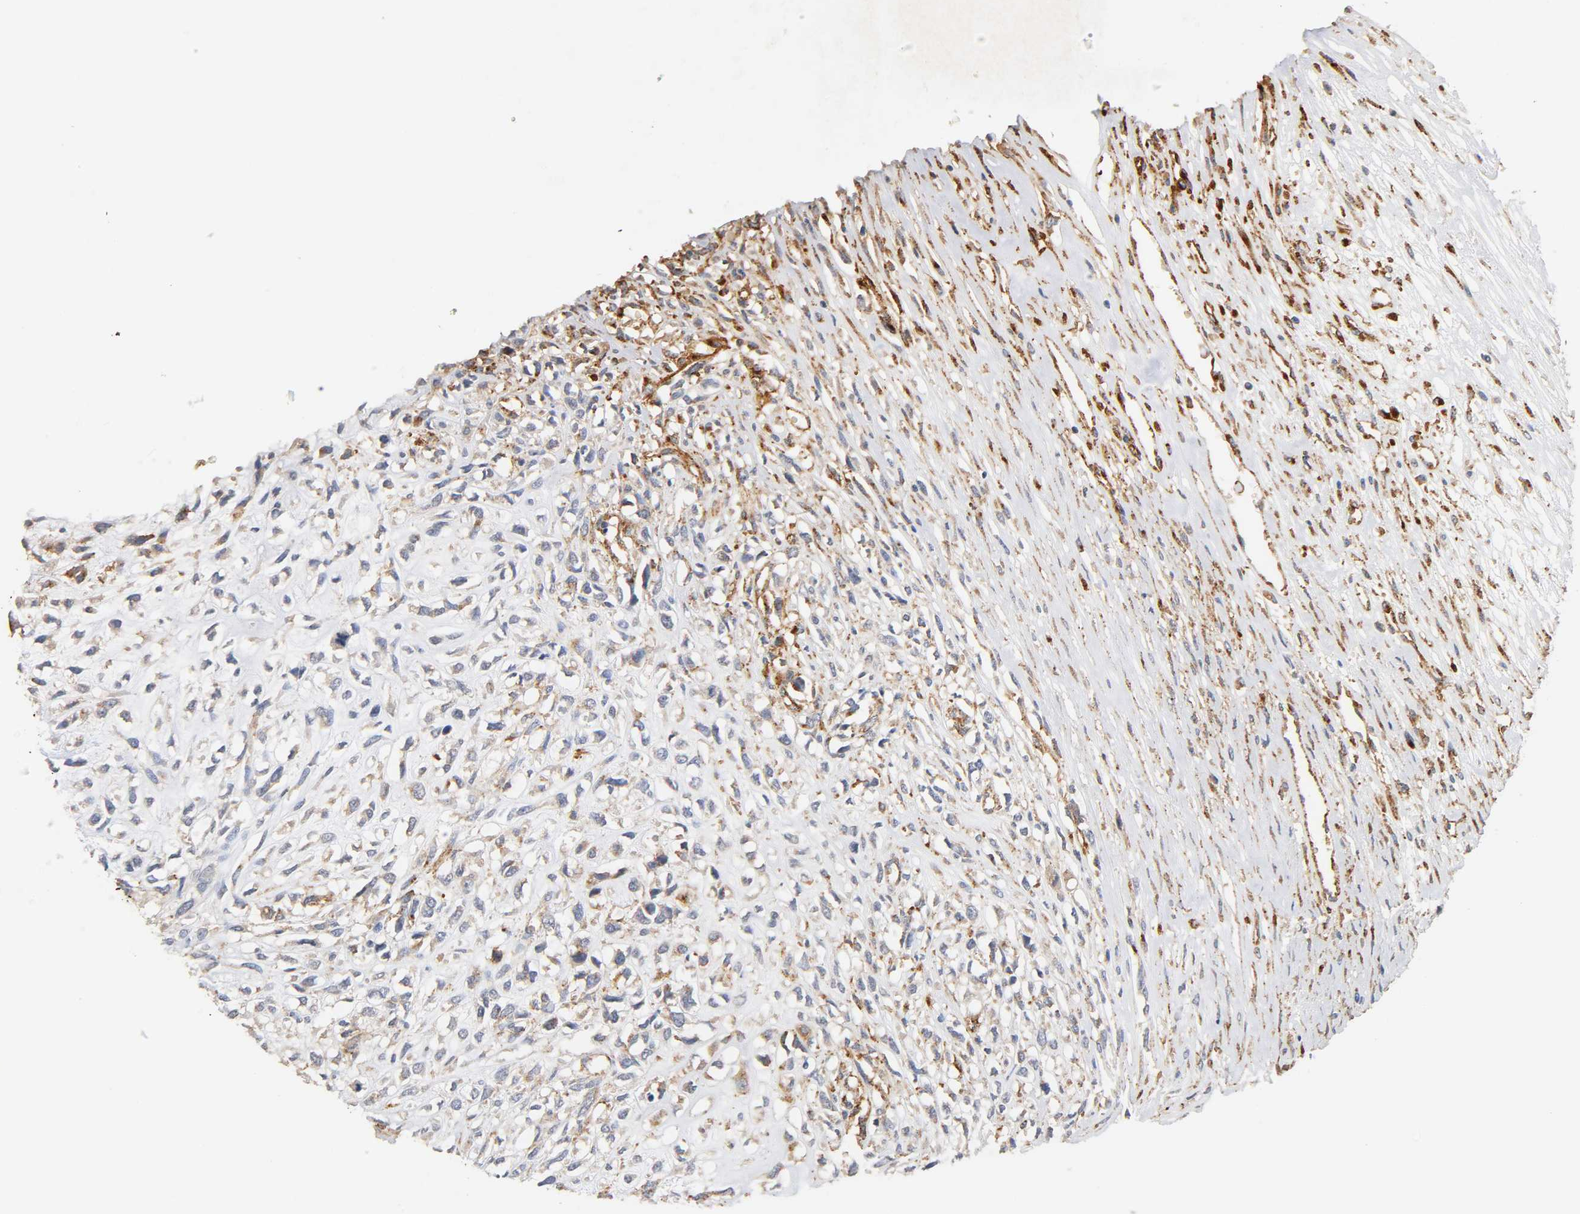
{"staining": {"intensity": "weak", "quantity": ">75%", "location": "cytoplasmic/membranous"}, "tissue": "head and neck cancer", "cell_type": "Tumor cells", "image_type": "cancer", "snomed": [{"axis": "morphology", "description": "Necrosis, NOS"}, {"axis": "morphology", "description": "Neoplasm, malignant, NOS"}, {"axis": "topography", "description": "Salivary gland"}, {"axis": "topography", "description": "Head-Neck"}], "caption": "A brown stain highlights weak cytoplasmic/membranous positivity of a protein in head and neck cancer tumor cells.", "gene": "IFITM3", "patient": {"sex": "male", "age": 43}}